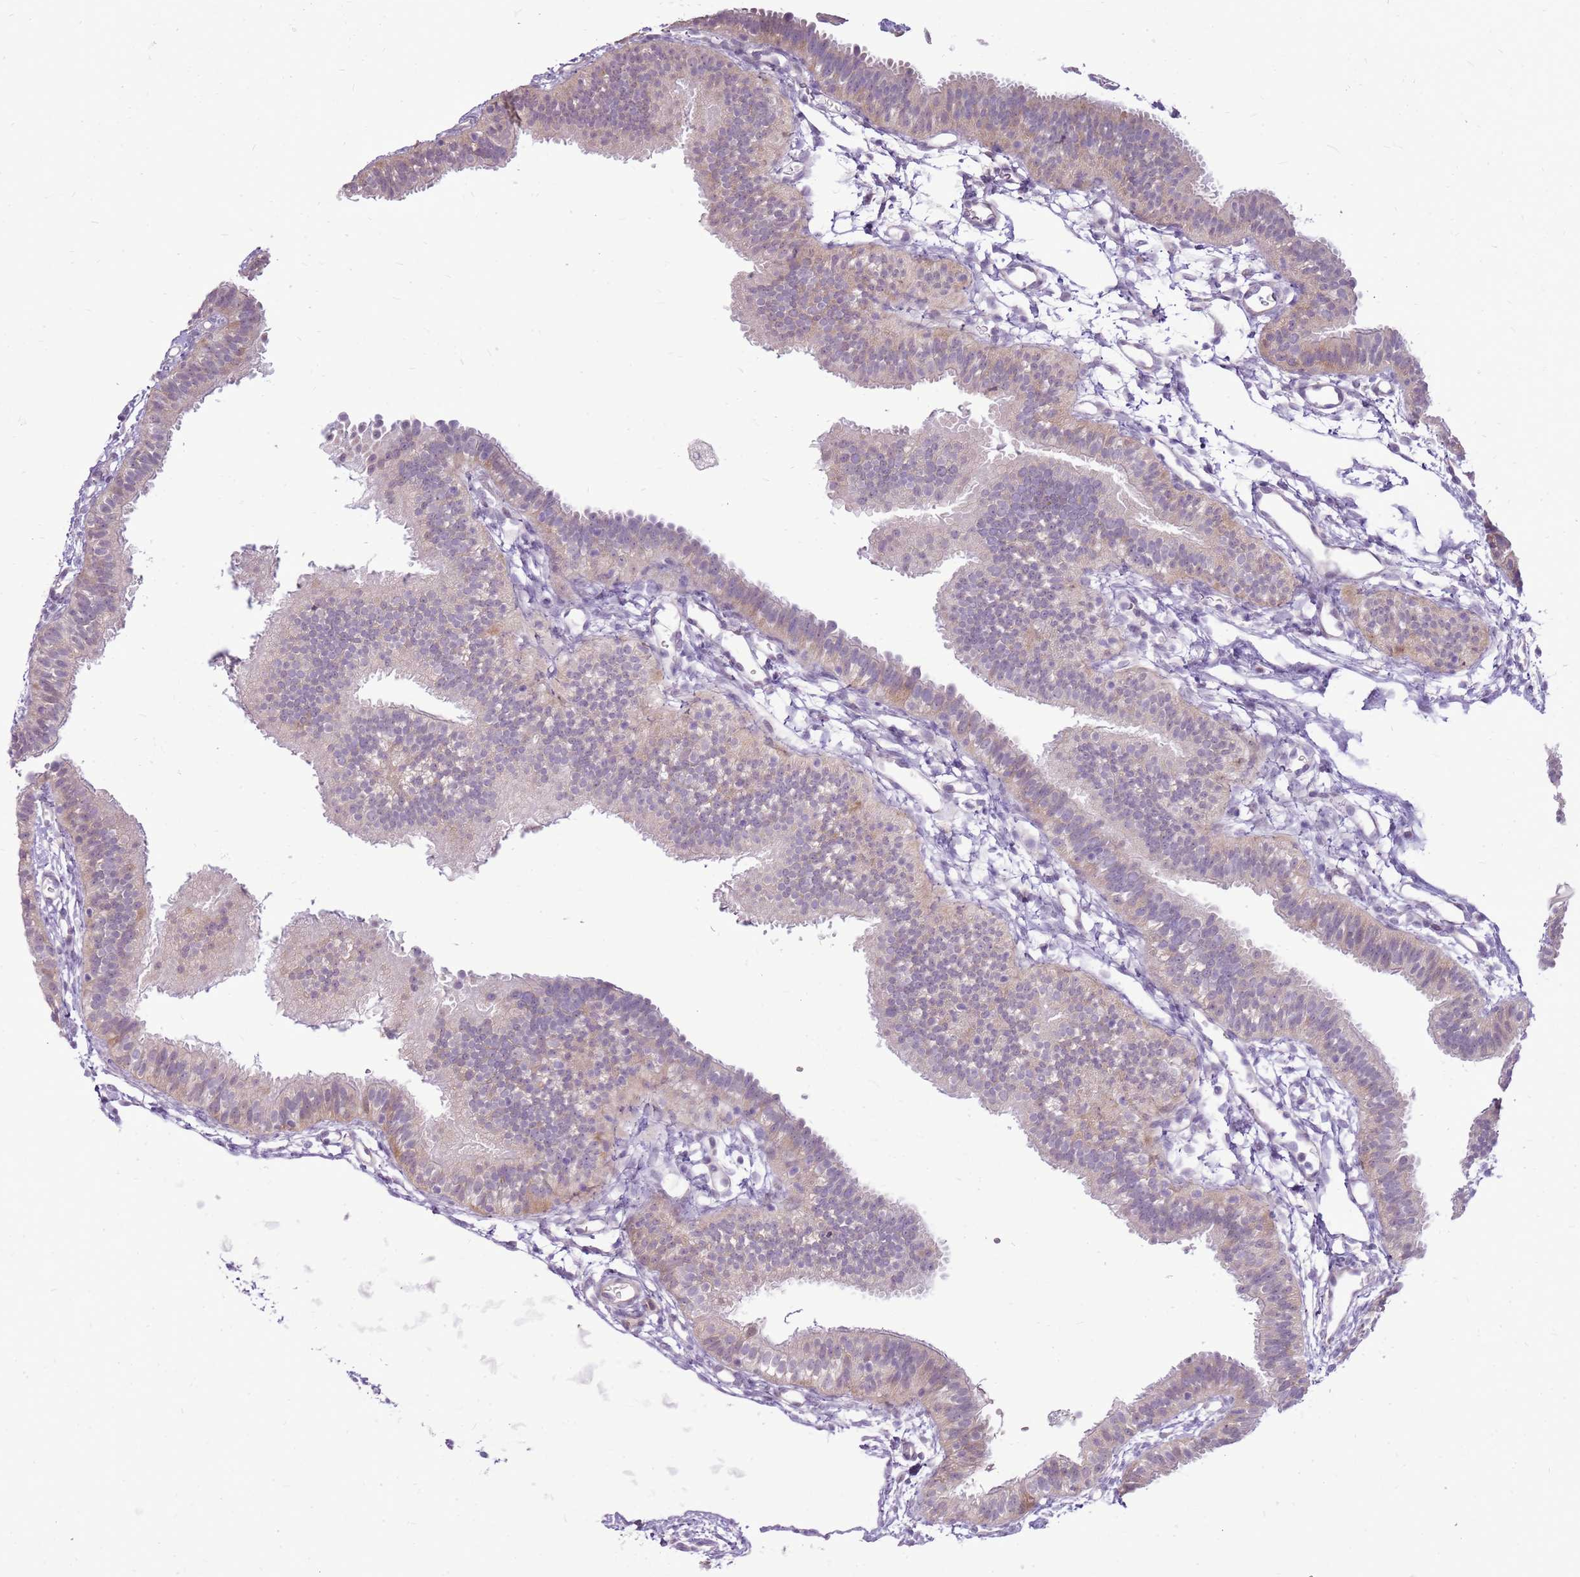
{"staining": {"intensity": "moderate", "quantity": "25%-75%", "location": "cytoplasmic/membranous"}, "tissue": "fallopian tube", "cell_type": "Glandular cells", "image_type": "normal", "snomed": [{"axis": "morphology", "description": "Normal tissue, NOS"}, {"axis": "topography", "description": "Fallopian tube"}], "caption": "A brown stain highlights moderate cytoplasmic/membranous staining of a protein in glandular cells of normal fallopian tube.", "gene": "UGGT2", "patient": {"sex": "female", "age": 35}}